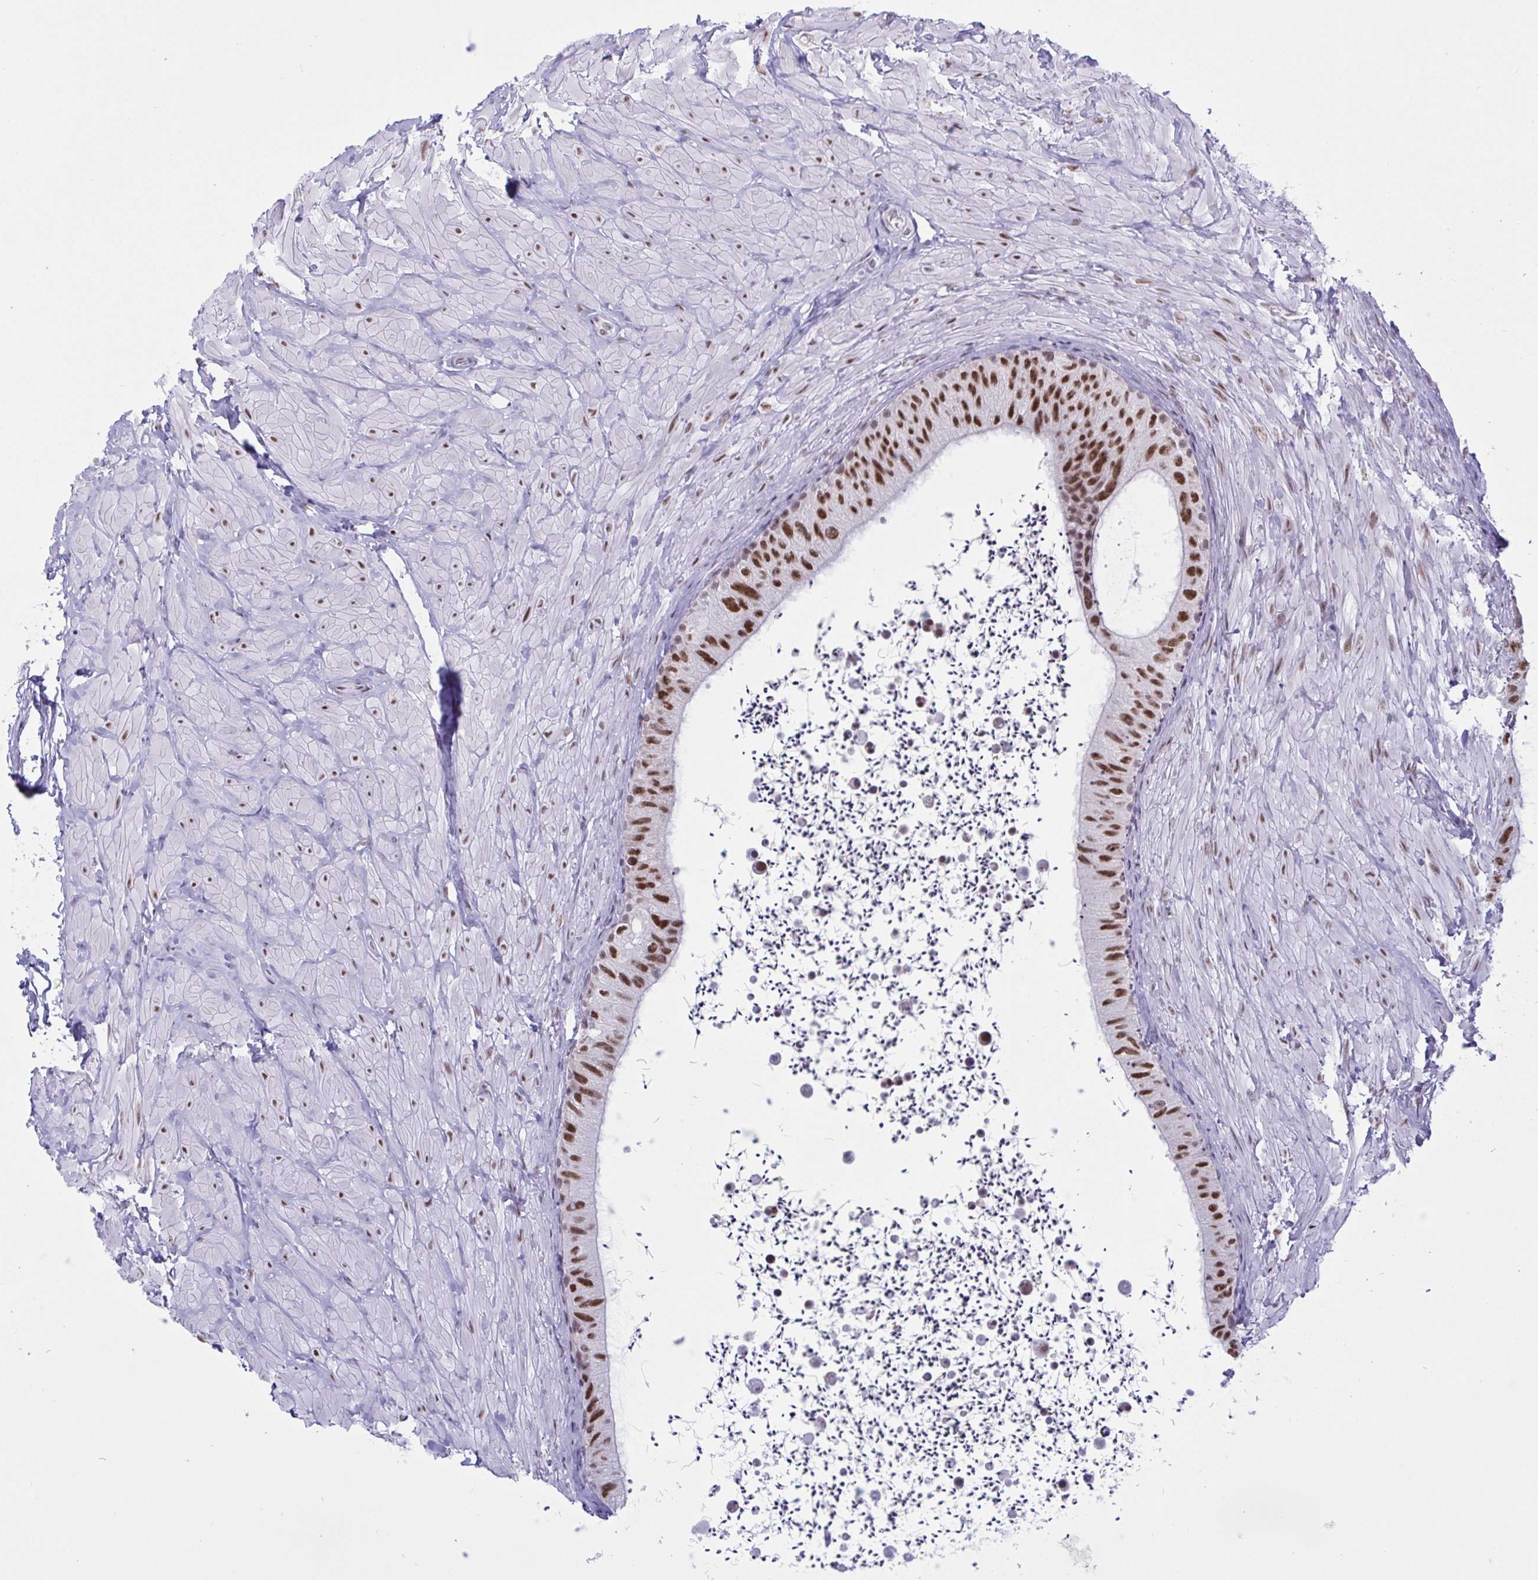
{"staining": {"intensity": "strong", "quantity": ">75%", "location": "nuclear"}, "tissue": "epididymis", "cell_type": "Glandular cells", "image_type": "normal", "snomed": [{"axis": "morphology", "description": "Normal tissue, NOS"}, {"axis": "topography", "description": "Epididymis"}, {"axis": "topography", "description": "Peripheral nerve tissue"}], "caption": "Immunohistochemical staining of normal human epididymis demonstrates high levels of strong nuclear staining in about >75% of glandular cells. The protein of interest is shown in brown color, while the nuclei are stained blue.", "gene": "PPP1R10", "patient": {"sex": "male", "age": 32}}